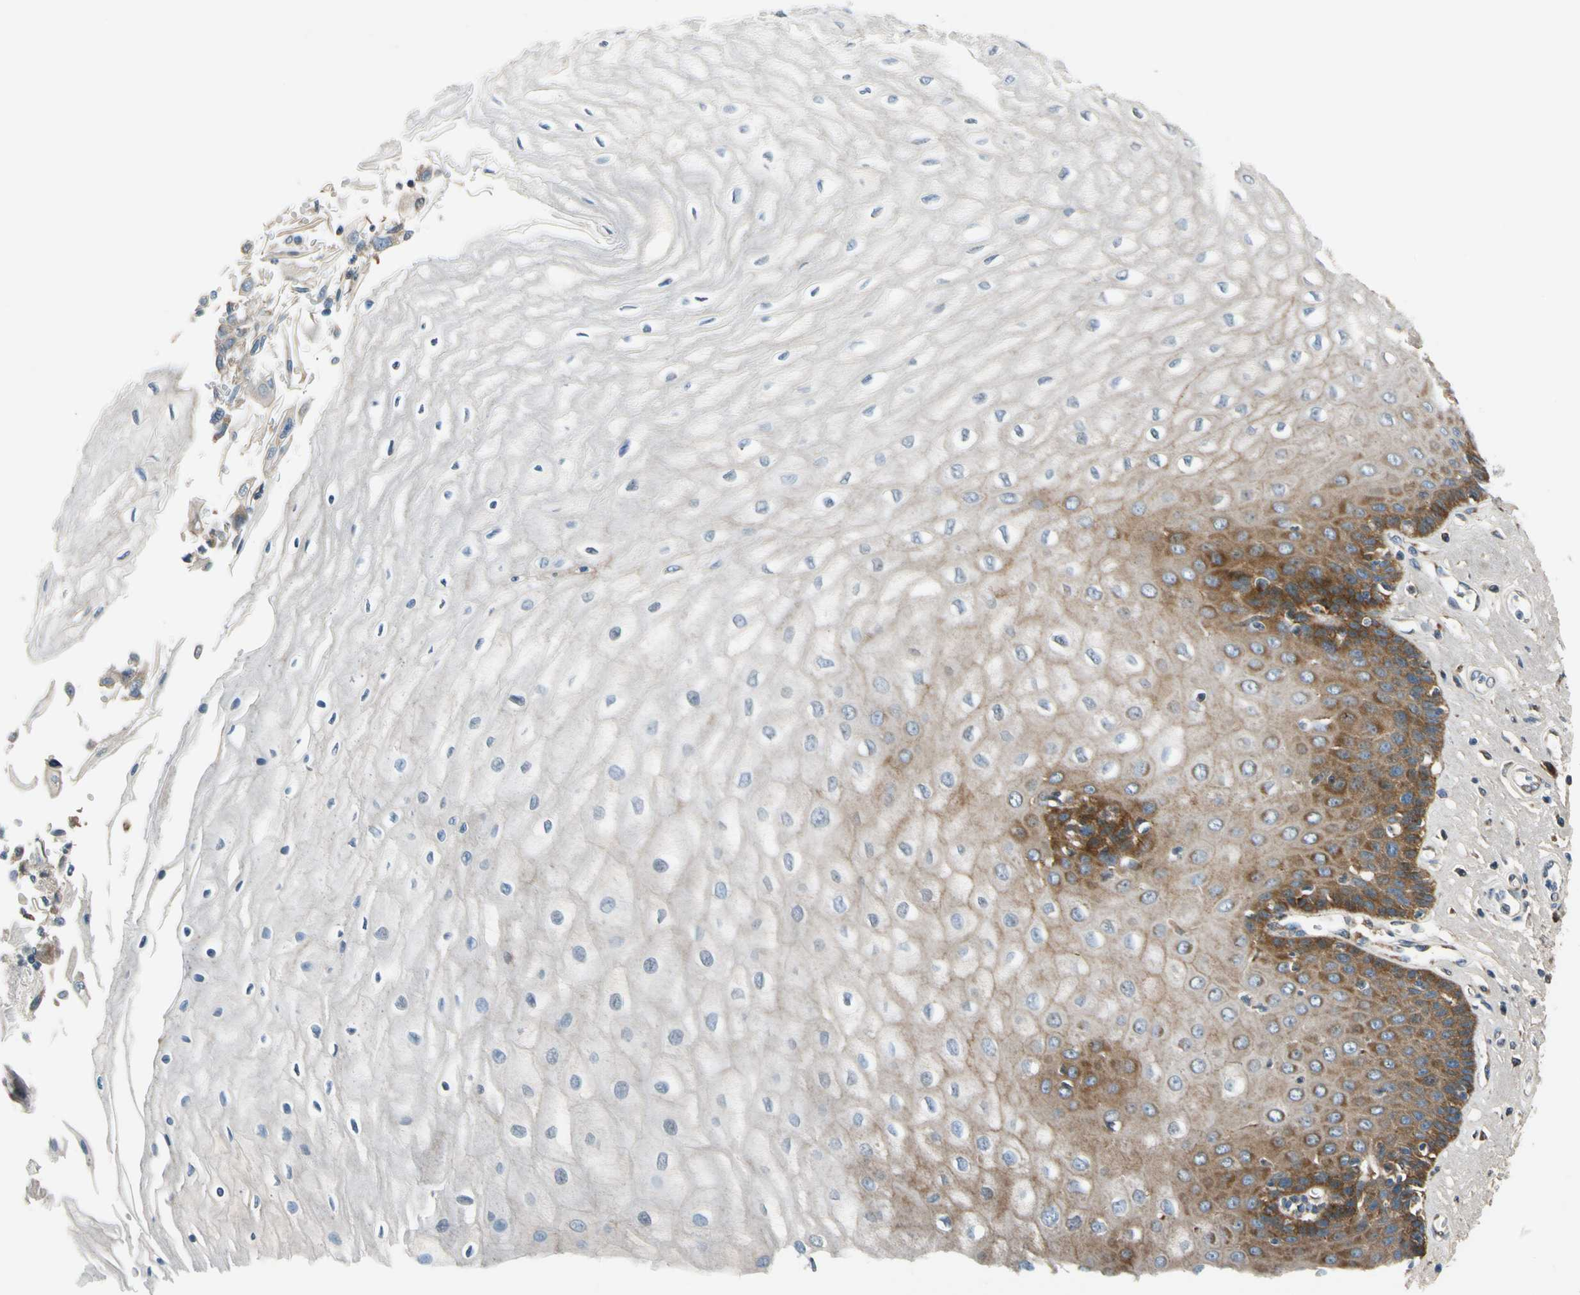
{"staining": {"intensity": "strong", "quantity": "25%-75%", "location": "cytoplasmic/membranous"}, "tissue": "esophagus", "cell_type": "Squamous epithelial cells", "image_type": "normal", "snomed": [{"axis": "morphology", "description": "Normal tissue, NOS"}, {"axis": "topography", "description": "Esophagus"}], "caption": "Protein expression analysis of unremarkable esophagus demonstrates strong cytoplasmic/membranous expression in approximately 25%-75% of squamous epithelial cells. Nuclei are stained in blue.", "gene": "MST1R", "patient": {"sex": "male", "age": 65}}